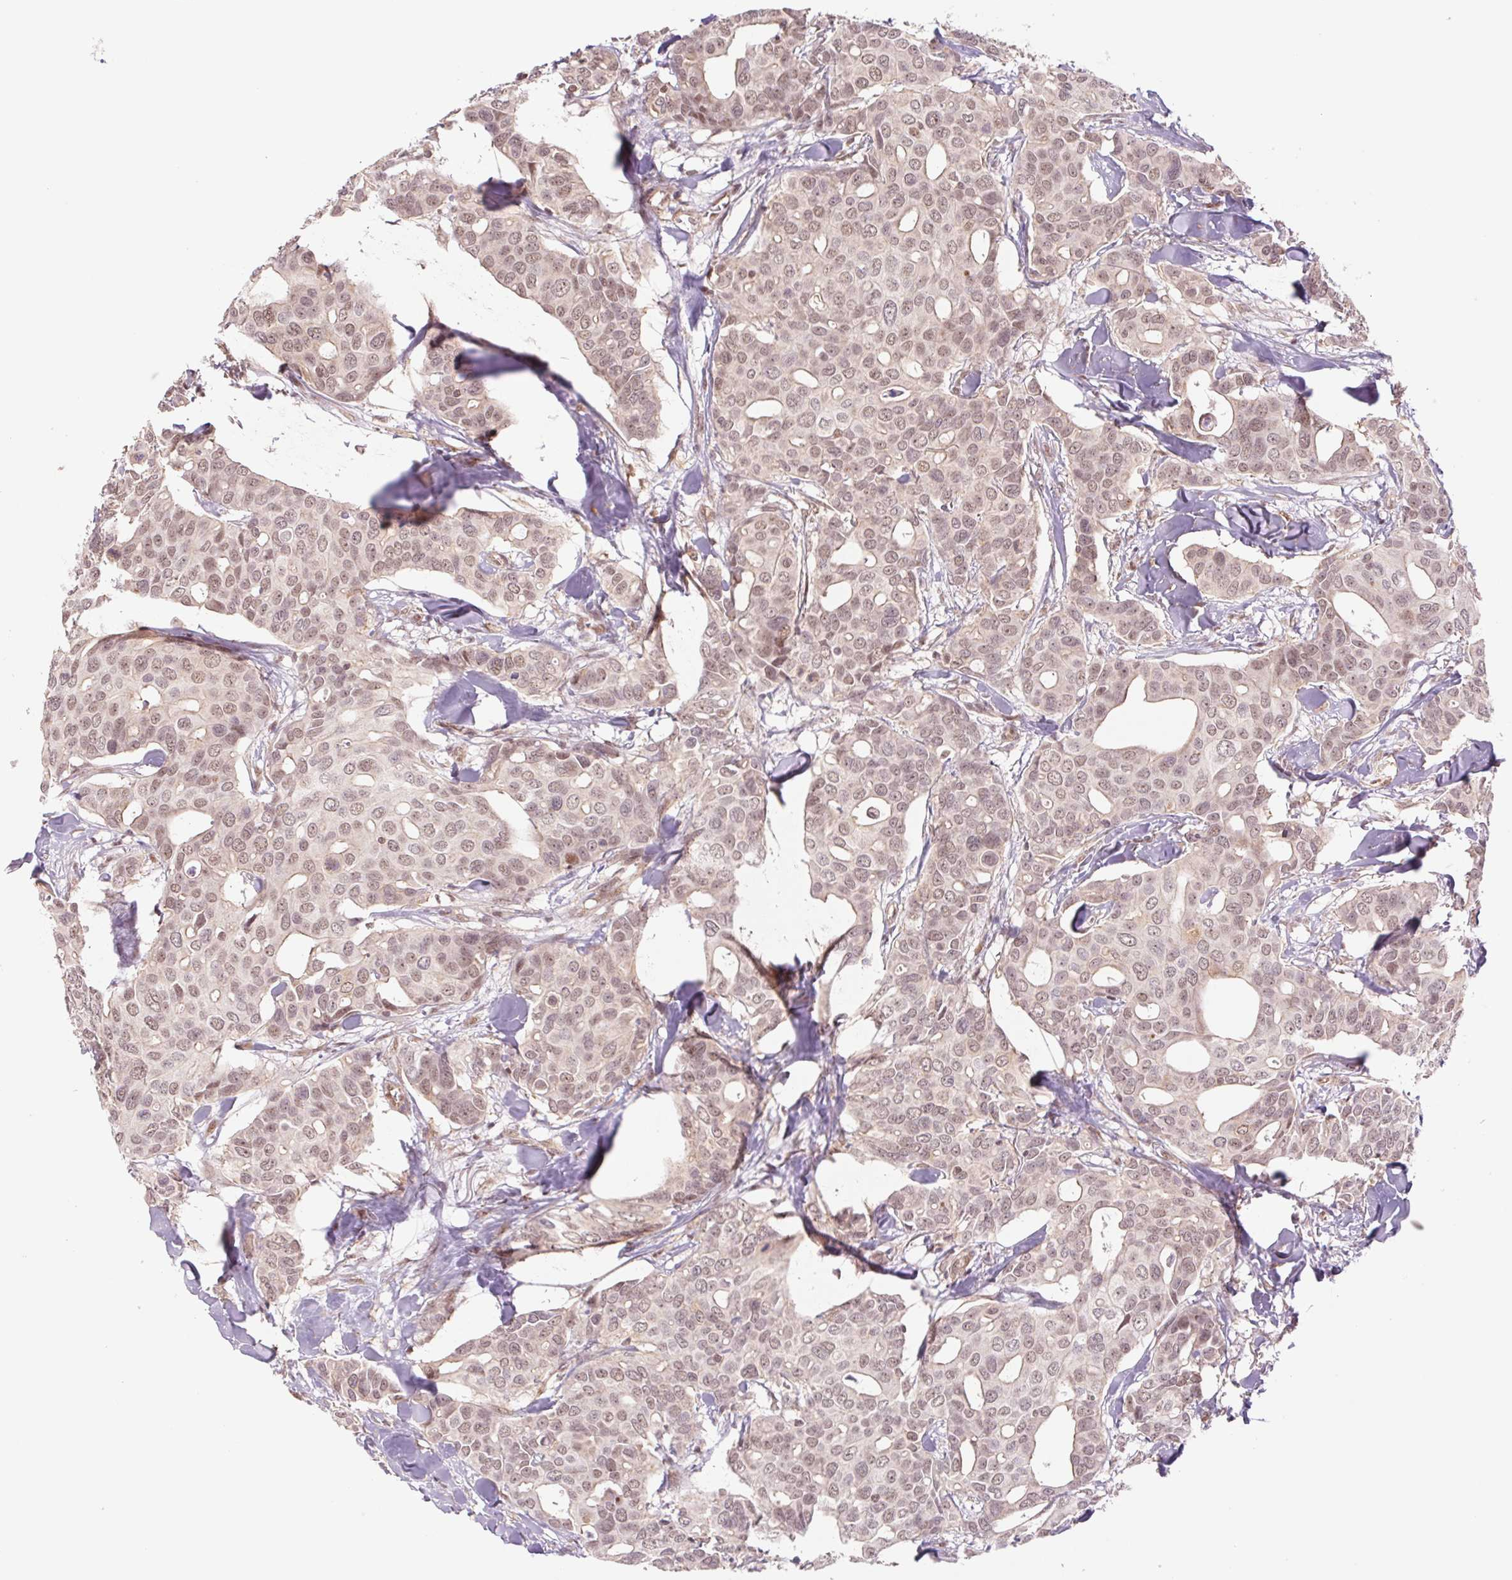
{"staining": {"intensity": "weak", "quantity": "25%-75%", "location": "nuclear"}, "tissue": "breast cancer", "cell_type": "Tumor cells", "image_type": "cancer", "snomed": [{"axis": "morphology", "description": "Duct carcinoma"}, {"axis": "topography", "description": "Breast"}], "caption": "Breast cancer stained with a brown dye displays weak nuclear positive positivity in about 25%-75% of tumor cells.", "gene": "CWC25", "patient": {"sex": "female", "age": 54}}